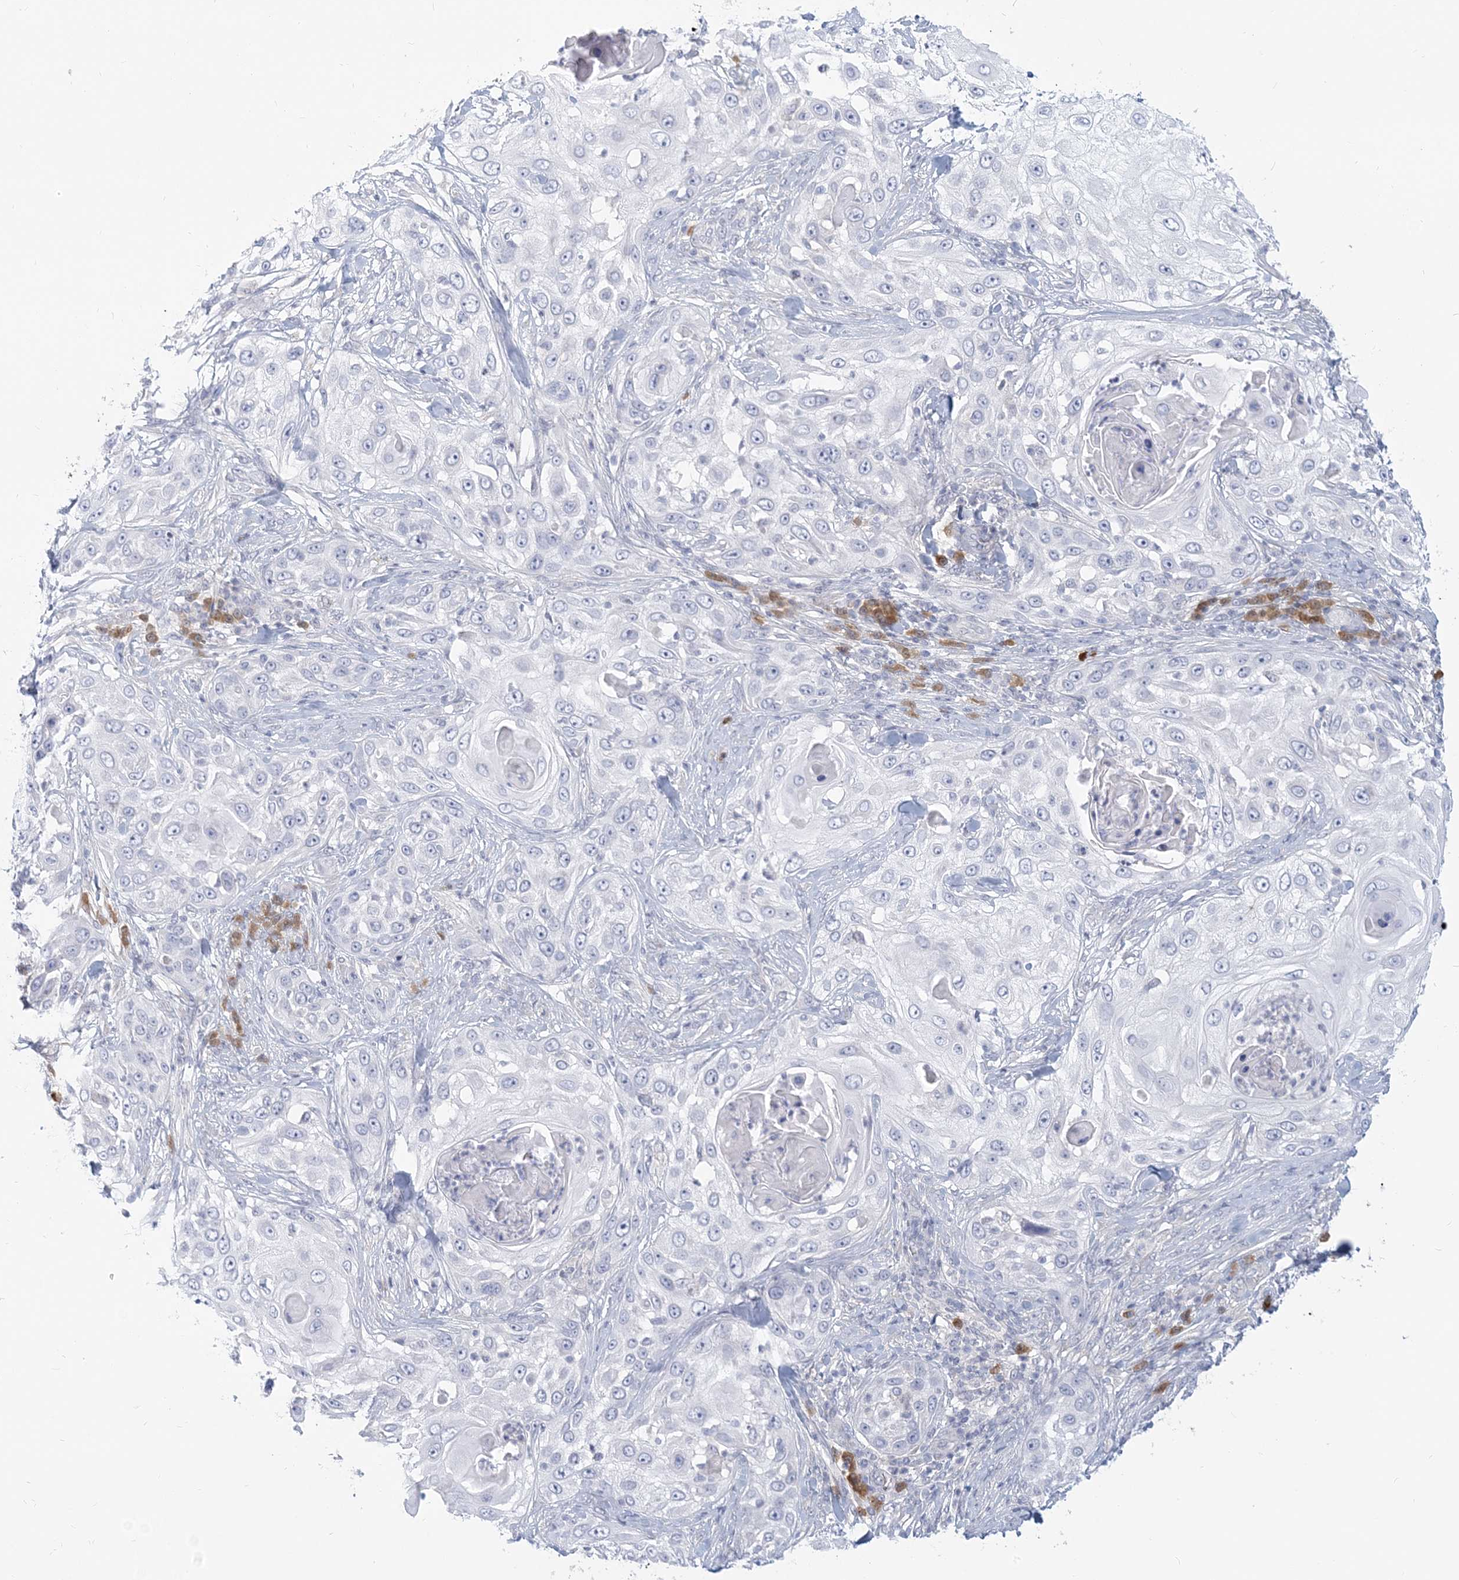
{"staining": {"intensity": "negative", "quantity": "none", "location": "none"}, "tissue": "skin cancer", "cell_type": "Tumor cells", "image_type": "cancer", "snomed": [{"axis": "morphology", "description": "Squamous cell carcinoma, NOS"}, {"axis": "topography", "description": "Skin"}], "caption": "Histopathology image shows no protein expression in tumor cells of skin cancer tissue.", "gene": "GMPPA", "patient": {"sex": "female", "age": 44}}